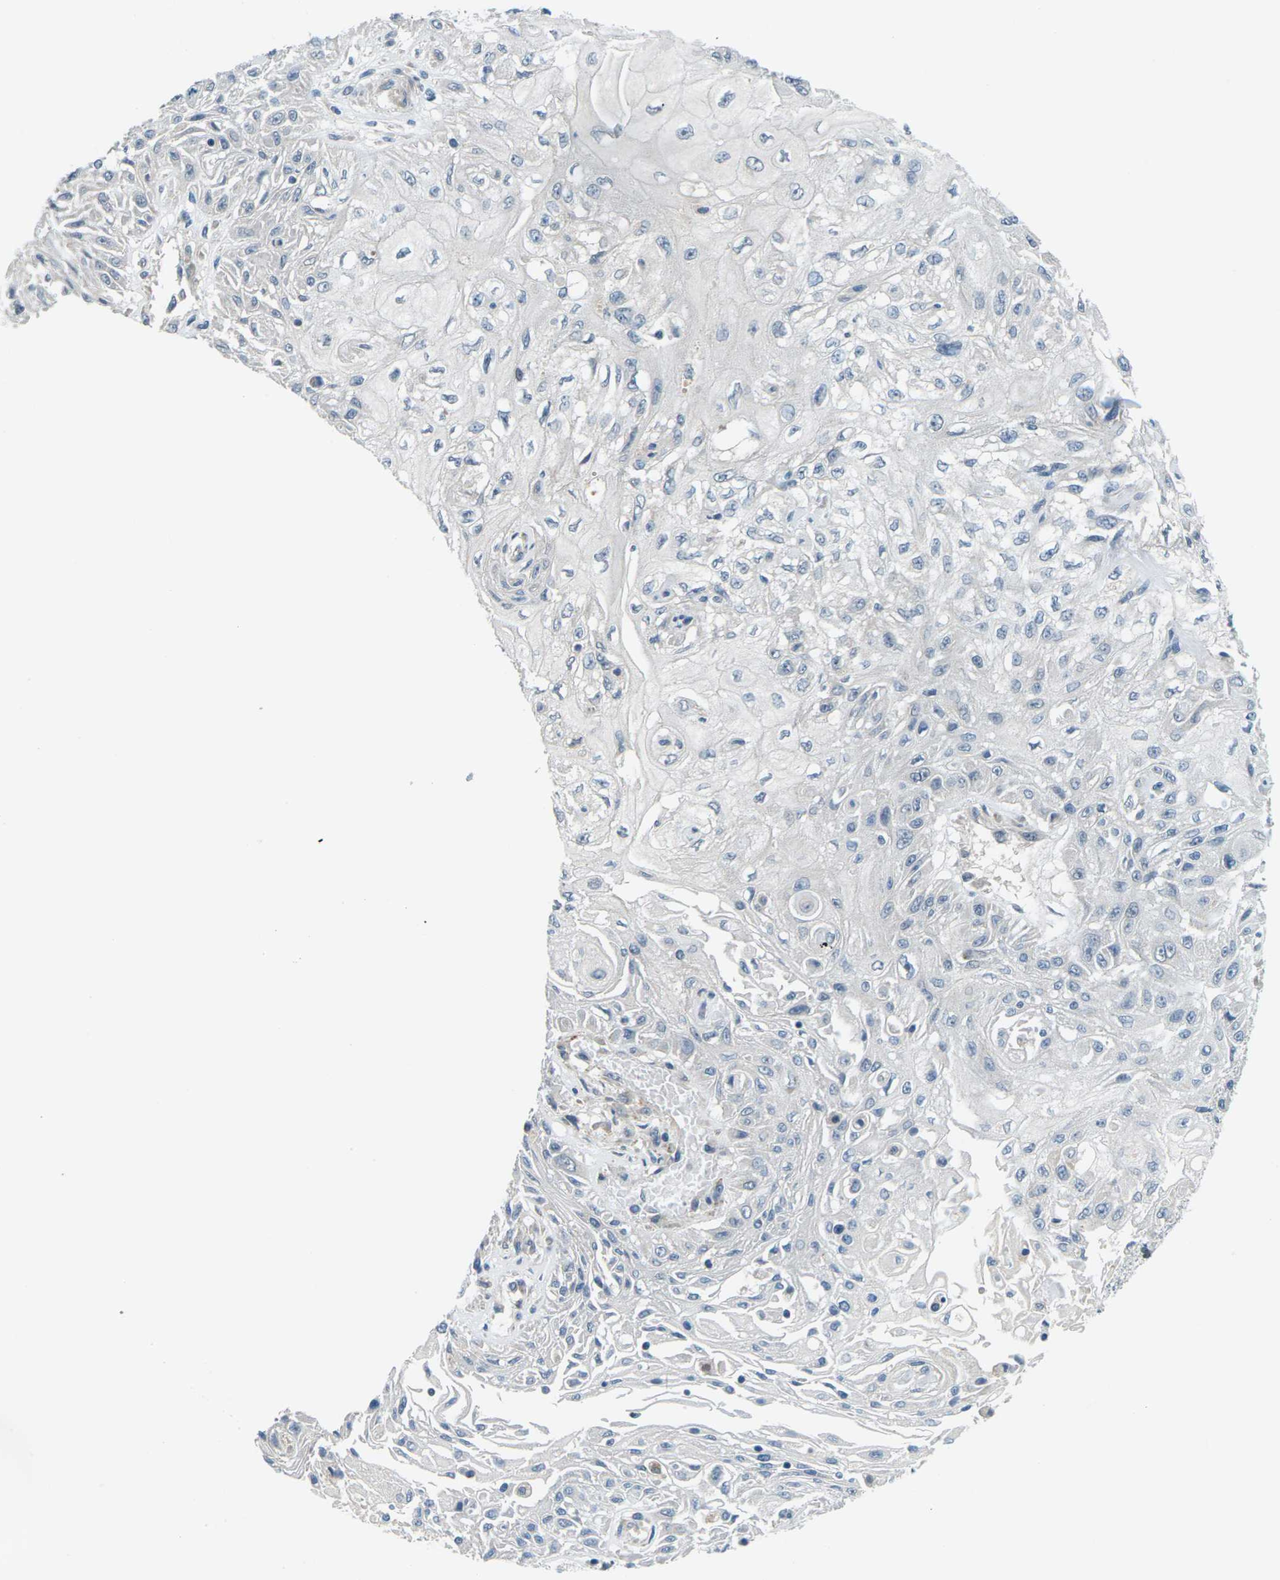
{"staining": {"intensity": "negative", "quantity": "none", "location": "none"}, "tissue": "skin cancer", "cell_type": "Tumor cells", "image_type": "cancer", "snomed": [{"axis": "morphology", "description": "Squamous cell carcinoma, NOS"}, {"axis": "topography", "description": "Skin"}], "caption": "Tumor cells show no significant staining in squamous cell carcinoma (skin).", "gene": "SLC13A3", "patient": {"sex": "male", "age": 75}}